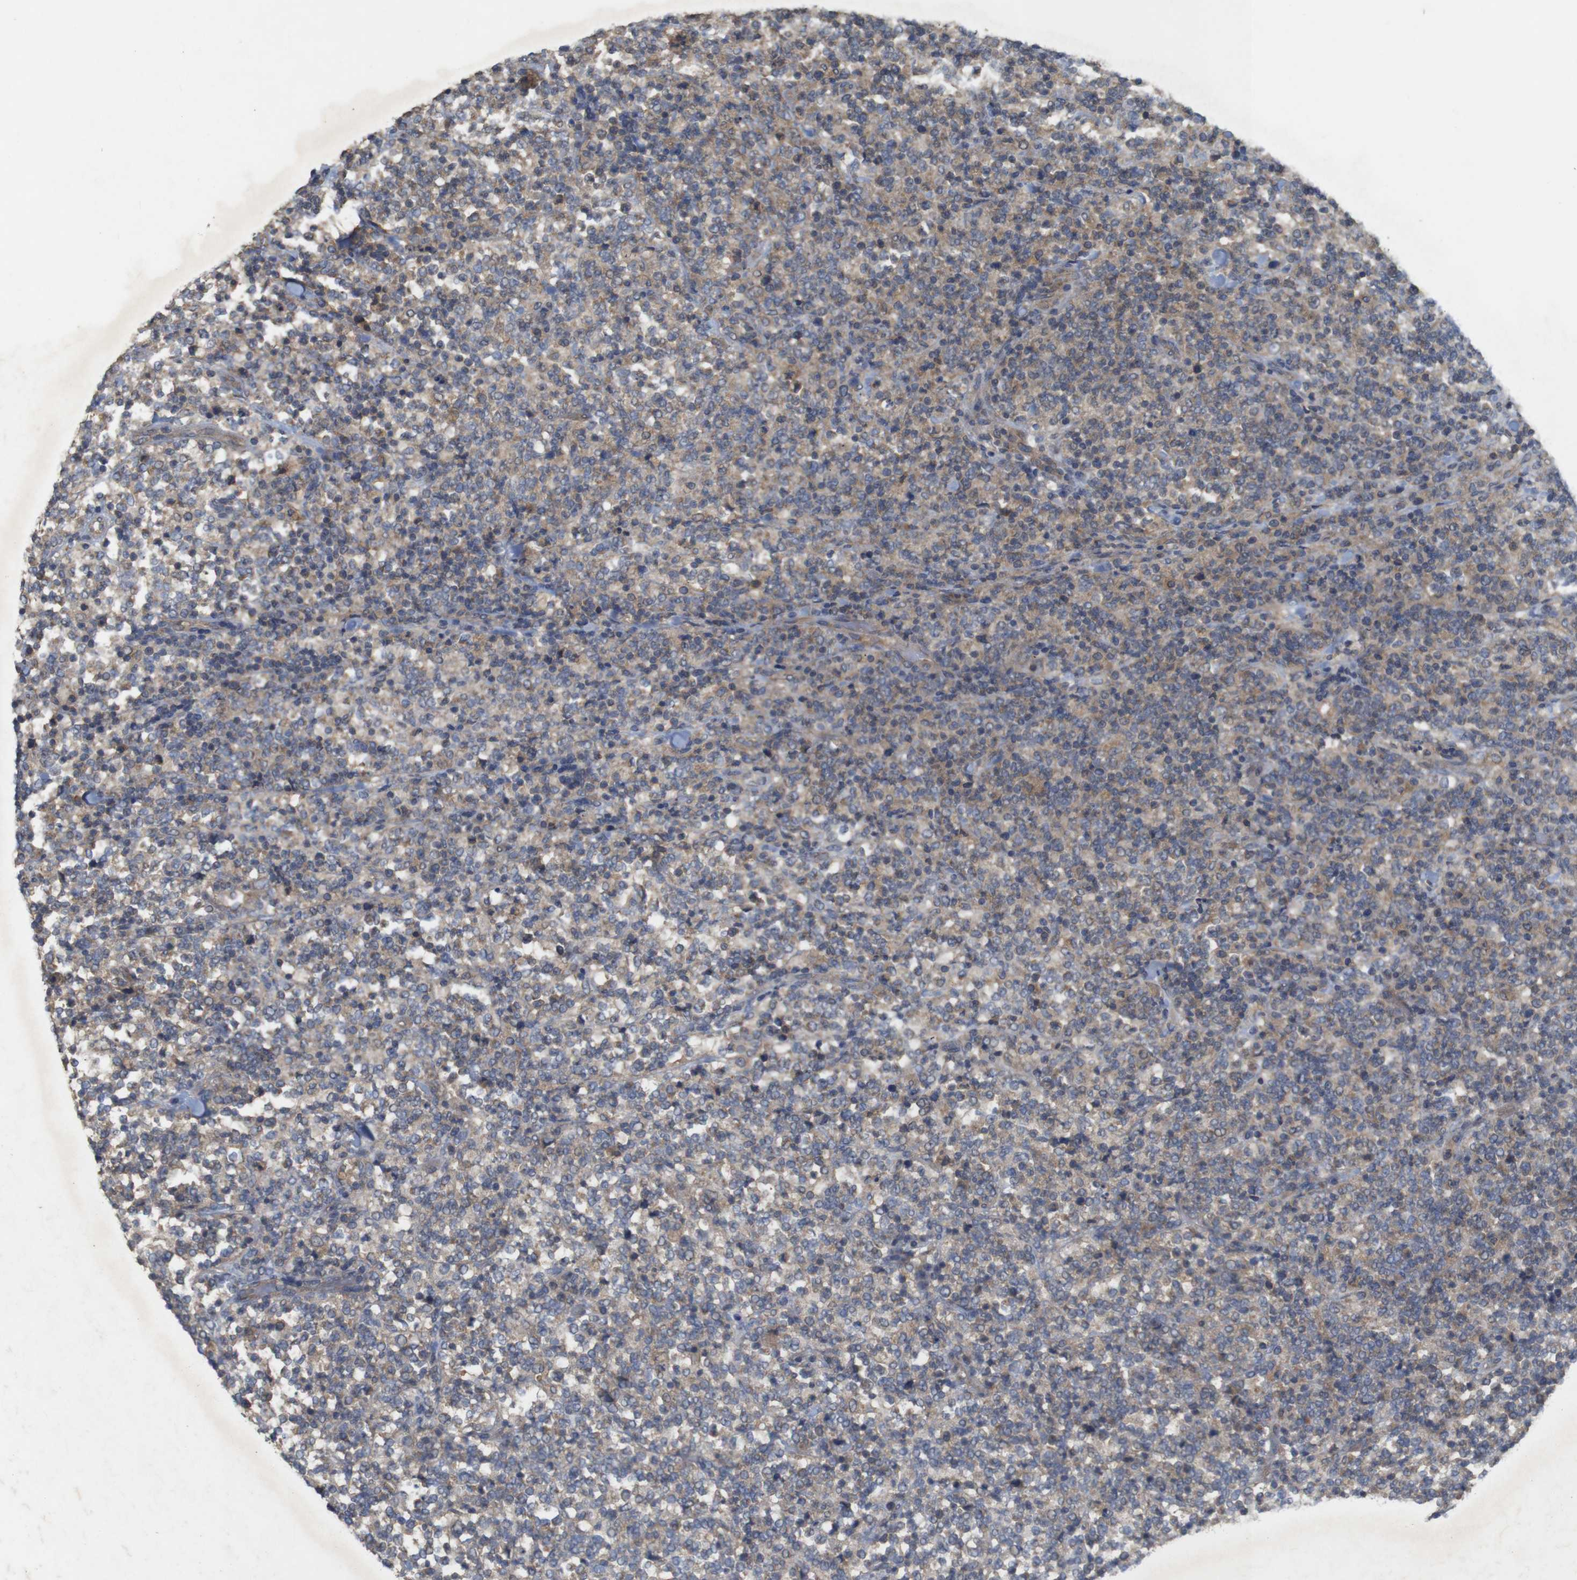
{"staining": {"intensity": "weak", "quantity": ">75%", "location": "cytoplasmic/membranous"}, "tissue": "lymphoma", "cell_type": "Tumor cells", "image_type": "cancer", "snomed": [{"axis": "morphology", "description": "Malignant lymphoma, non-Hodgkin's type, High grade"}, {"axis": "topography", "description": "Soft tissue"}], "caption": "There is low levels of weak cytoplasmic/membranous positivity in tumor cells of malignant lymphoma, non-Hodgkin's type (high-grade), as demonstrated by immunohistochemical staining (brown color).", "gene": "KCNS3", "patient": {"sex": "male", "age": 18}}